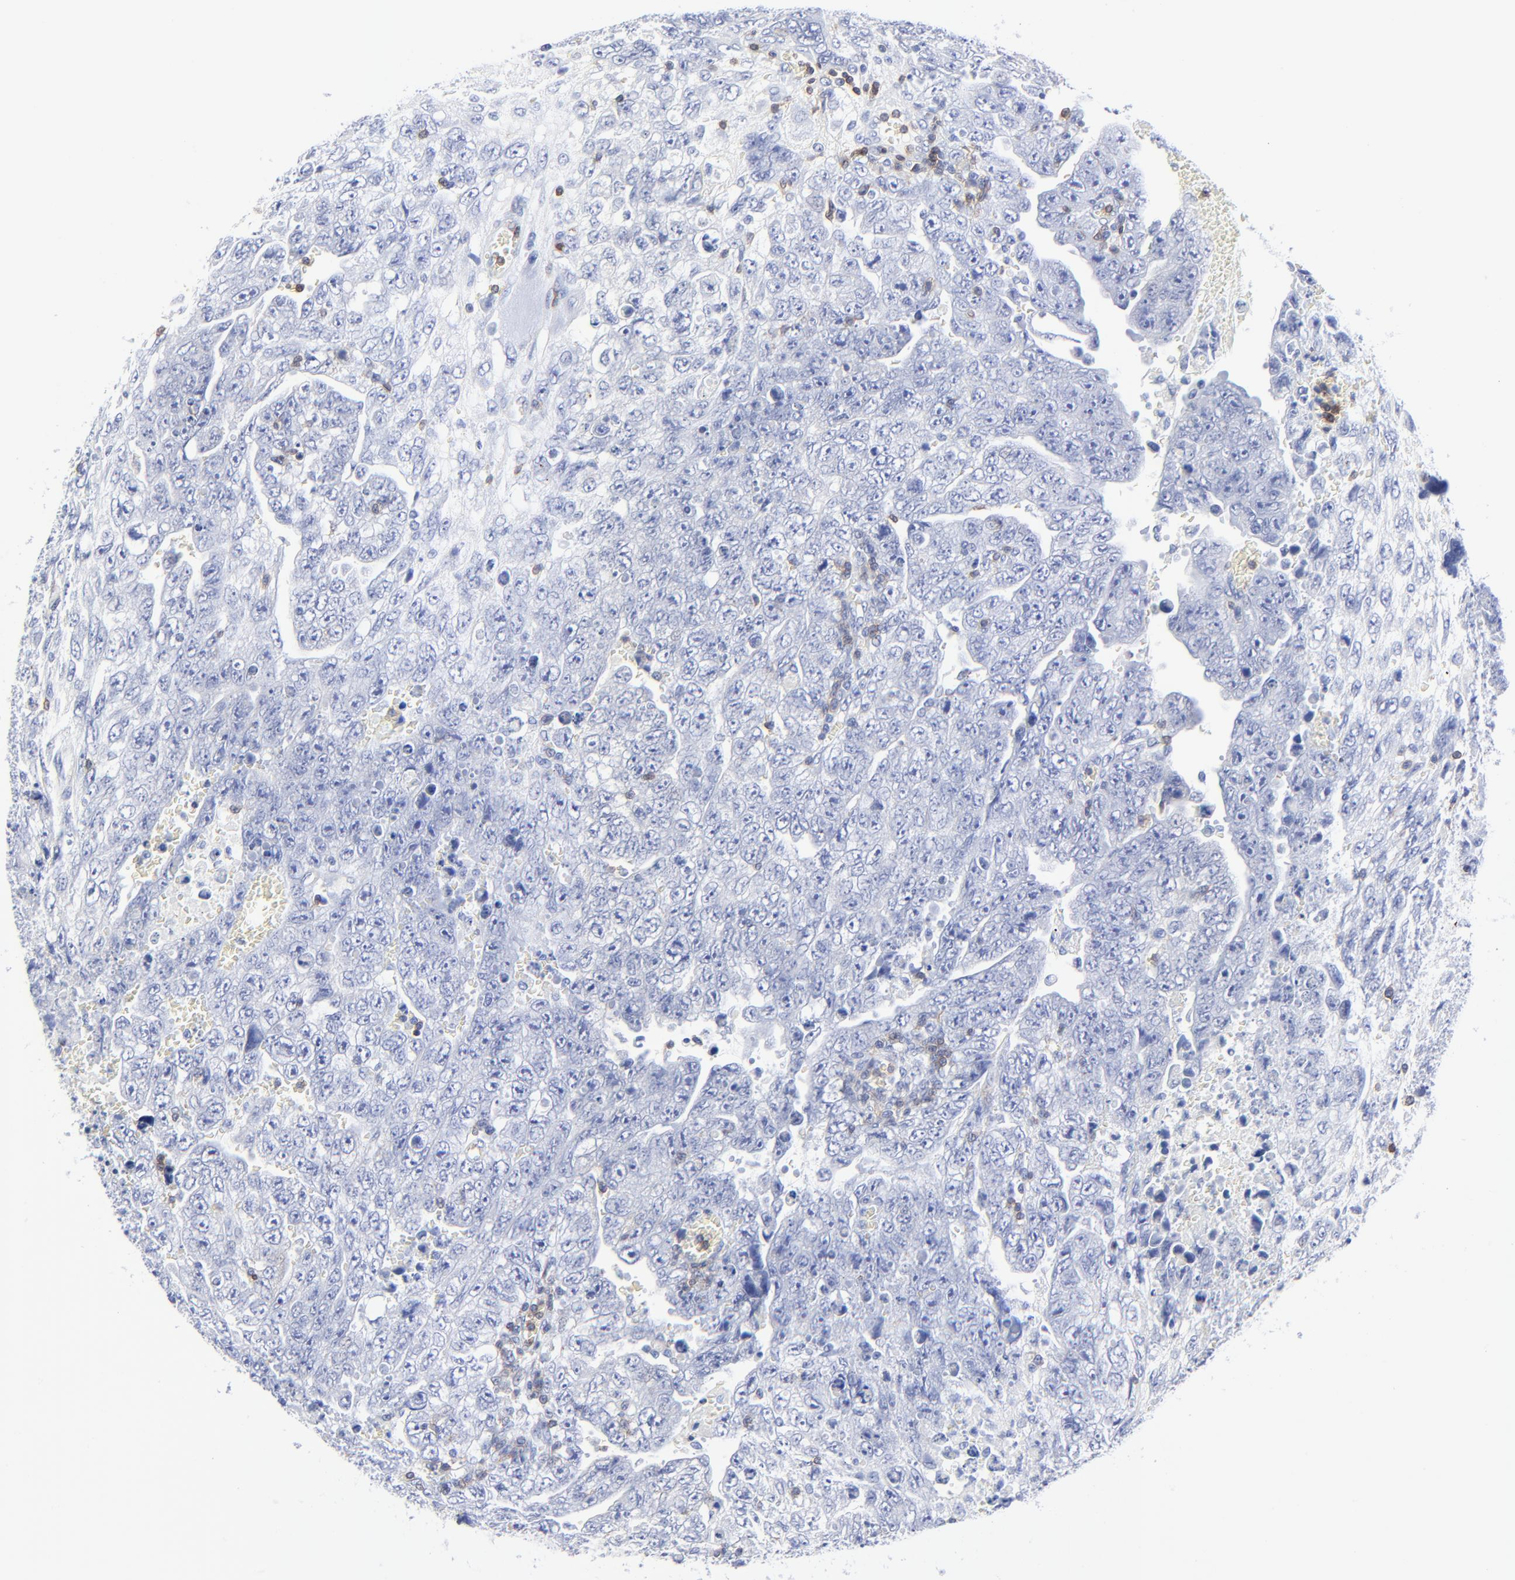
{"staining": {"intensity": "negative", "quantity": "none", "location": "none"}, "tissue": "testis cancer", "cell_type": "Tumor cells", "image_type": "cancer", "snomed": [{"axis": "morphology", "description": "Carcinoma, Embryonal, NOS"}, {"axis": "topography", "description": "Testis"}], "caption": "IHC histopathology image of human testis cancer (embryonal carcinoma) stained for a protein (brown), which reveals no staining in tumor cells.", "gene": "LCK", "patient": {"sex": "male", "age": 28}}